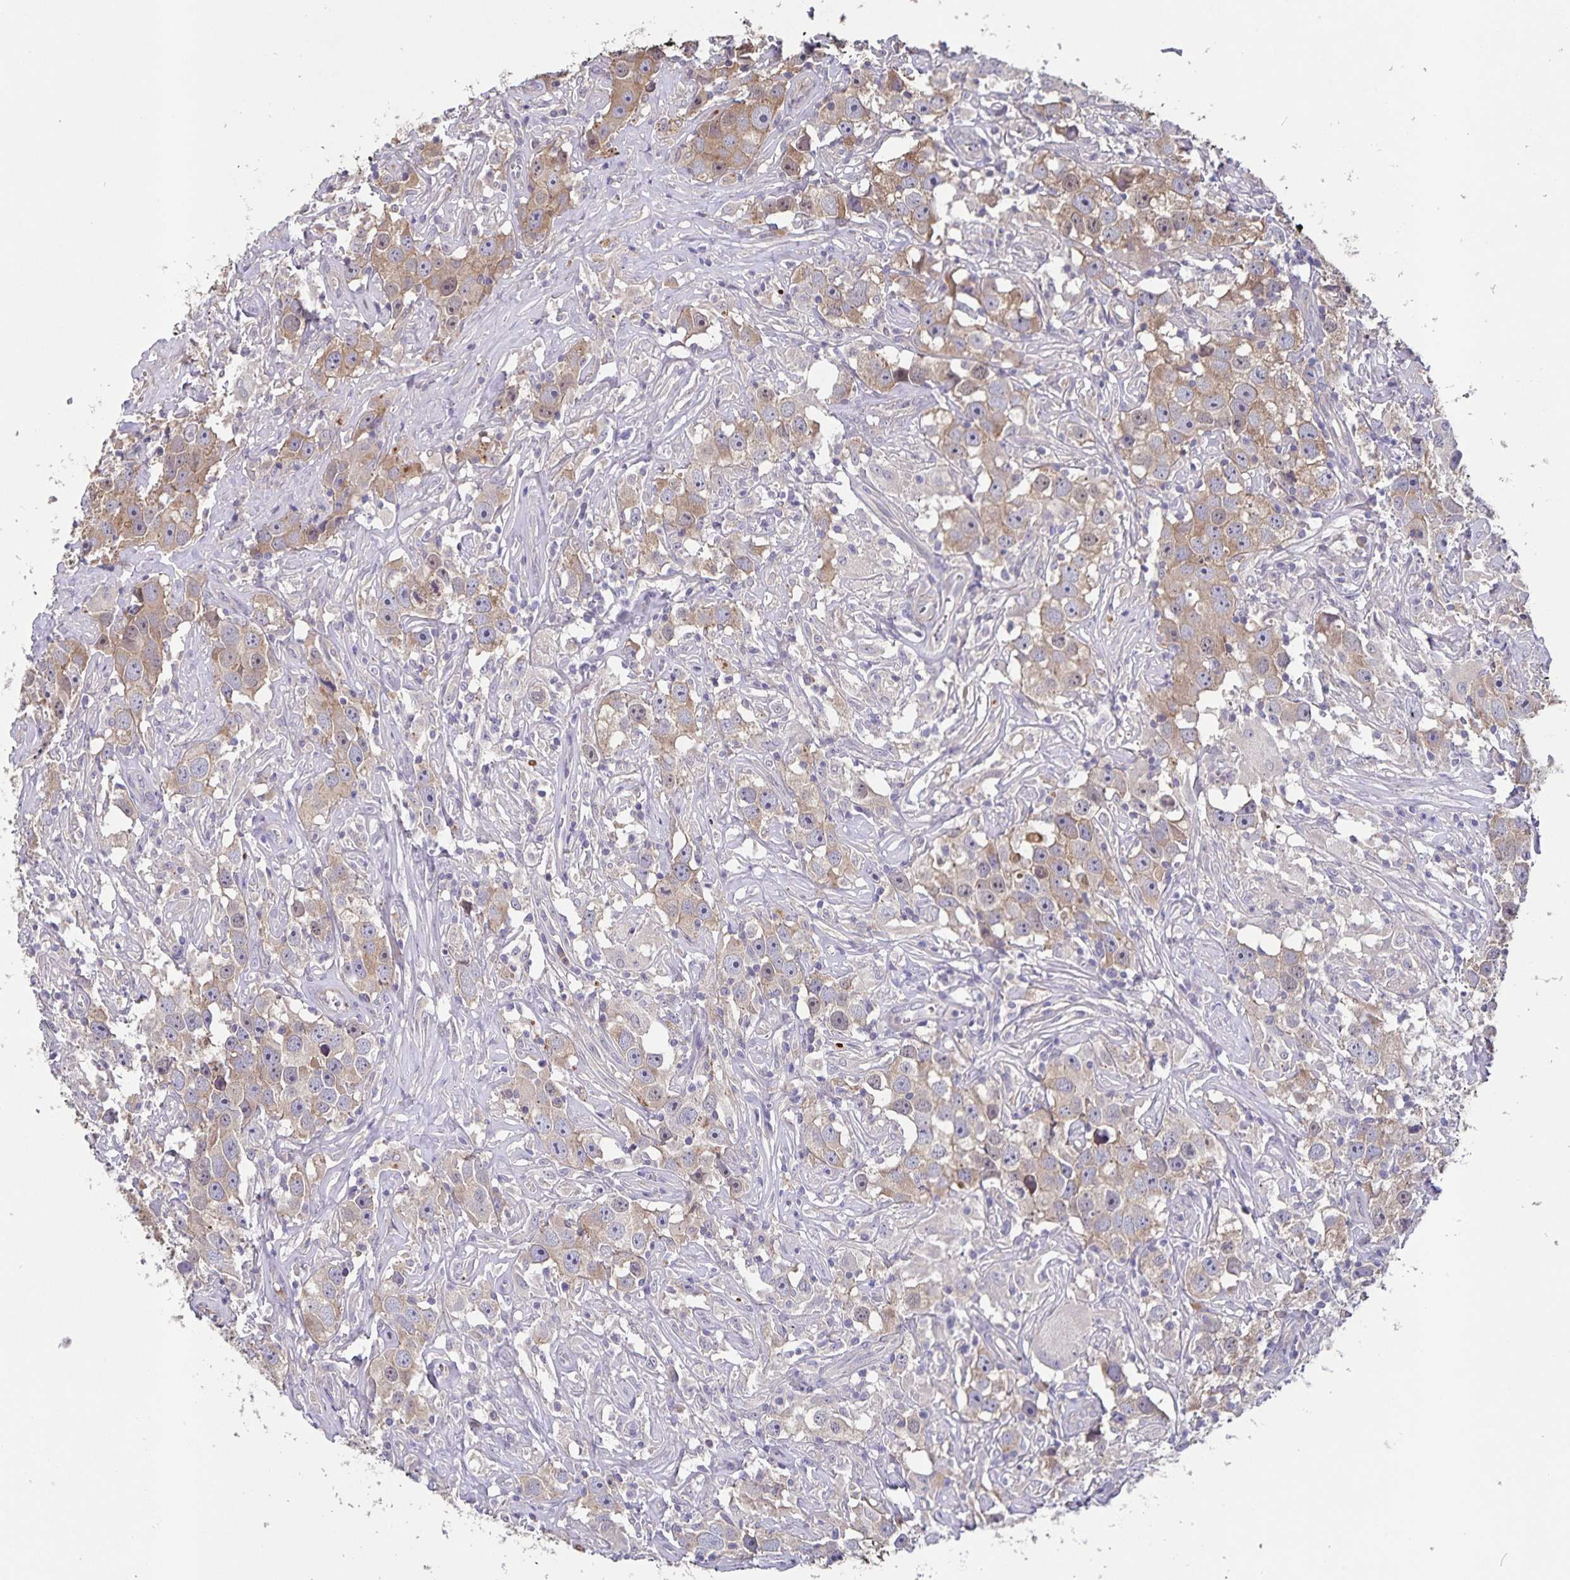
{"staining": {"intensity": "weak", "quantity": ">75%", "location": "cytoplasmic/membranous"}, "tissue": "testis cancer", "cell_type": "Tumor cells", "image_type": "cancer", "snomed": [{"axis": "morphology", "description": "Seminoma, NOS"}, {"axis": "topography", "description": "Testis"}], "caption": "Protein expression analysis of human testis cancer reveals weak cytoplasmic/membranous positivity in approximately >75% of tumor cells.", "gene": "FBXL16", "patient": {"sex": "male", "age": 49}}